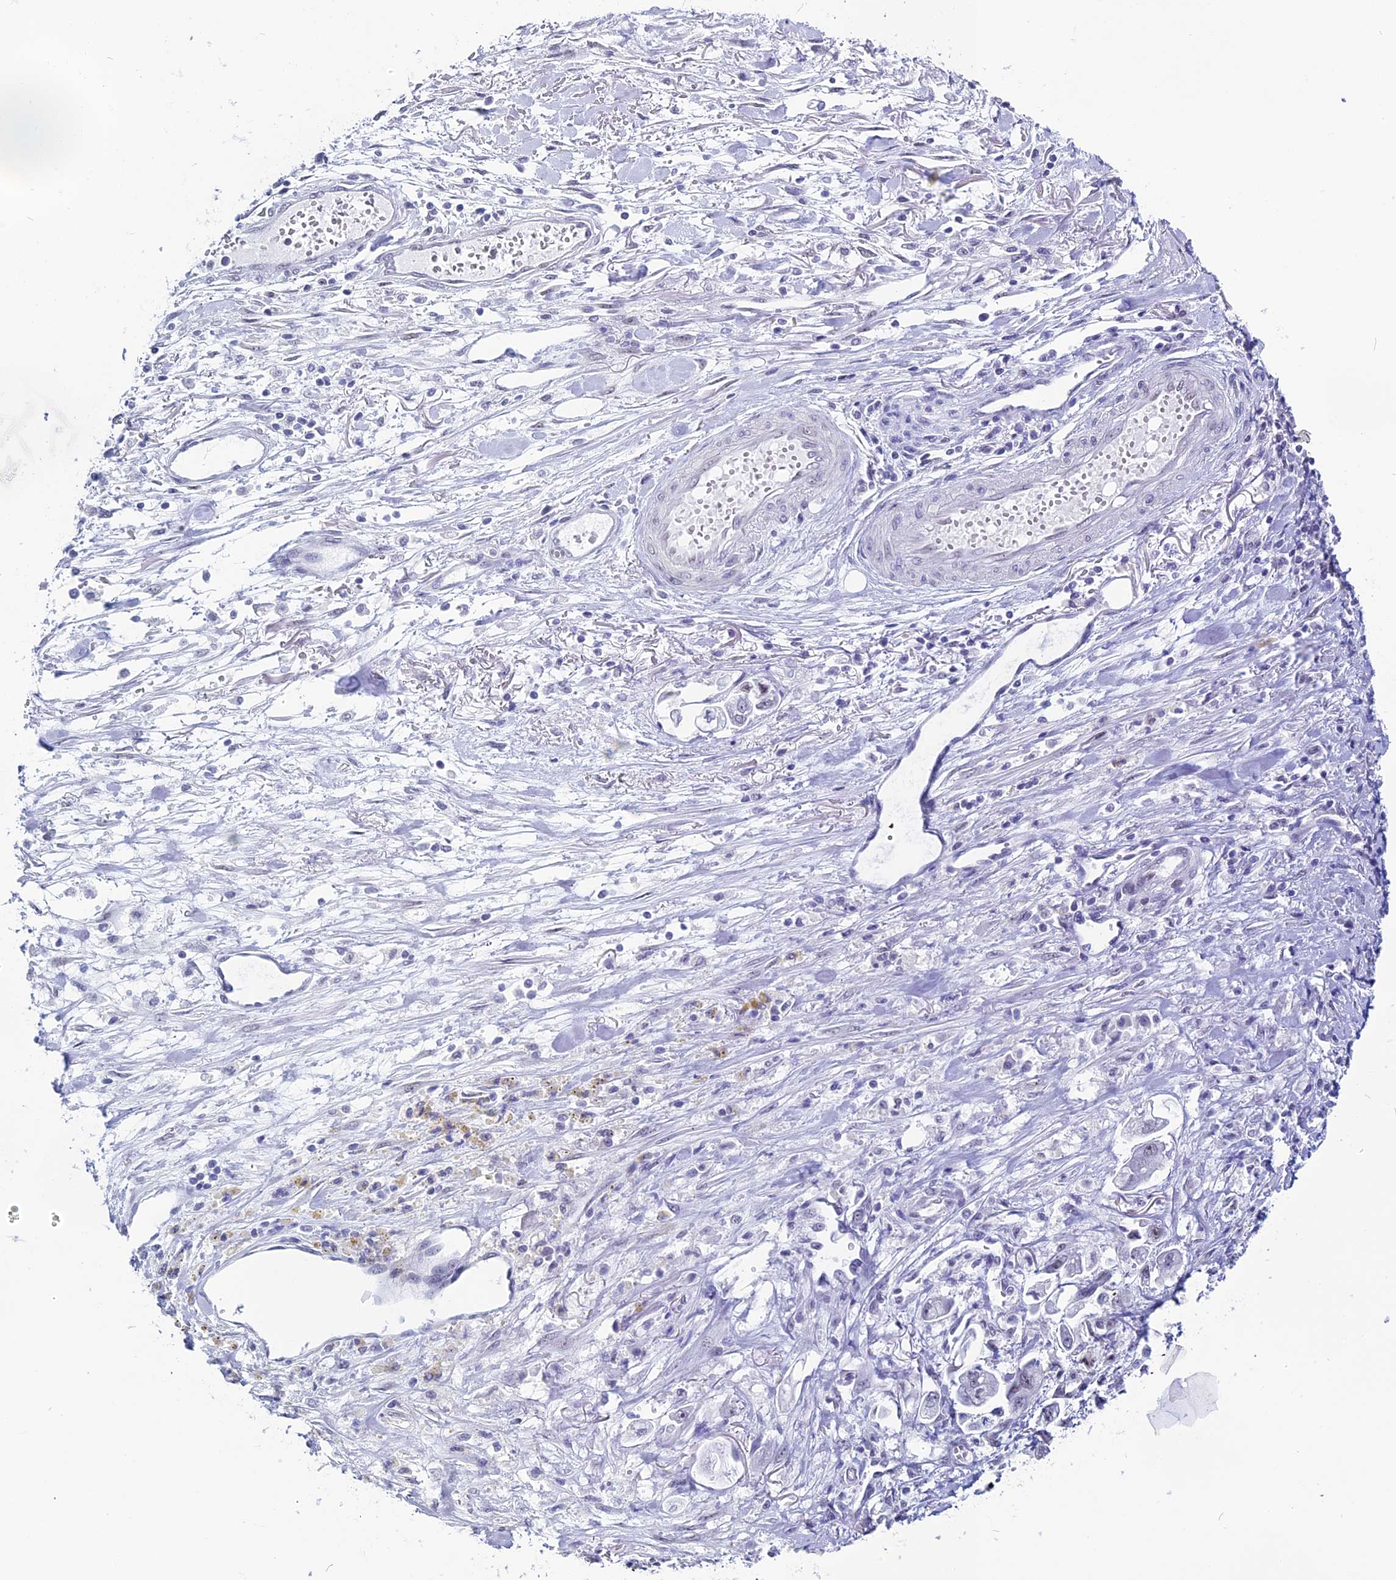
{"staining": {"intensity": "weak", "quantity": "<25%", "location": "nuclear"}, "tissue": "stomach cancer", "cell_type": "Tumor cells", "image_type": "cancer", "snomed": [{"axis": "morphology", "description": "Adenocarcinoma, NOS"}, {"axis": "topography", "description": "Stomach"}], "caption": "Adenocarcinoma (stomach) was stained to show a protein in brown. There is no significant staining in tumor cells. (Immunohistochemistry (ihc), brightfield microscopy, high magnification).", "gene": "CD2BP2", "patient": {"sex": "male", "age": 62}}